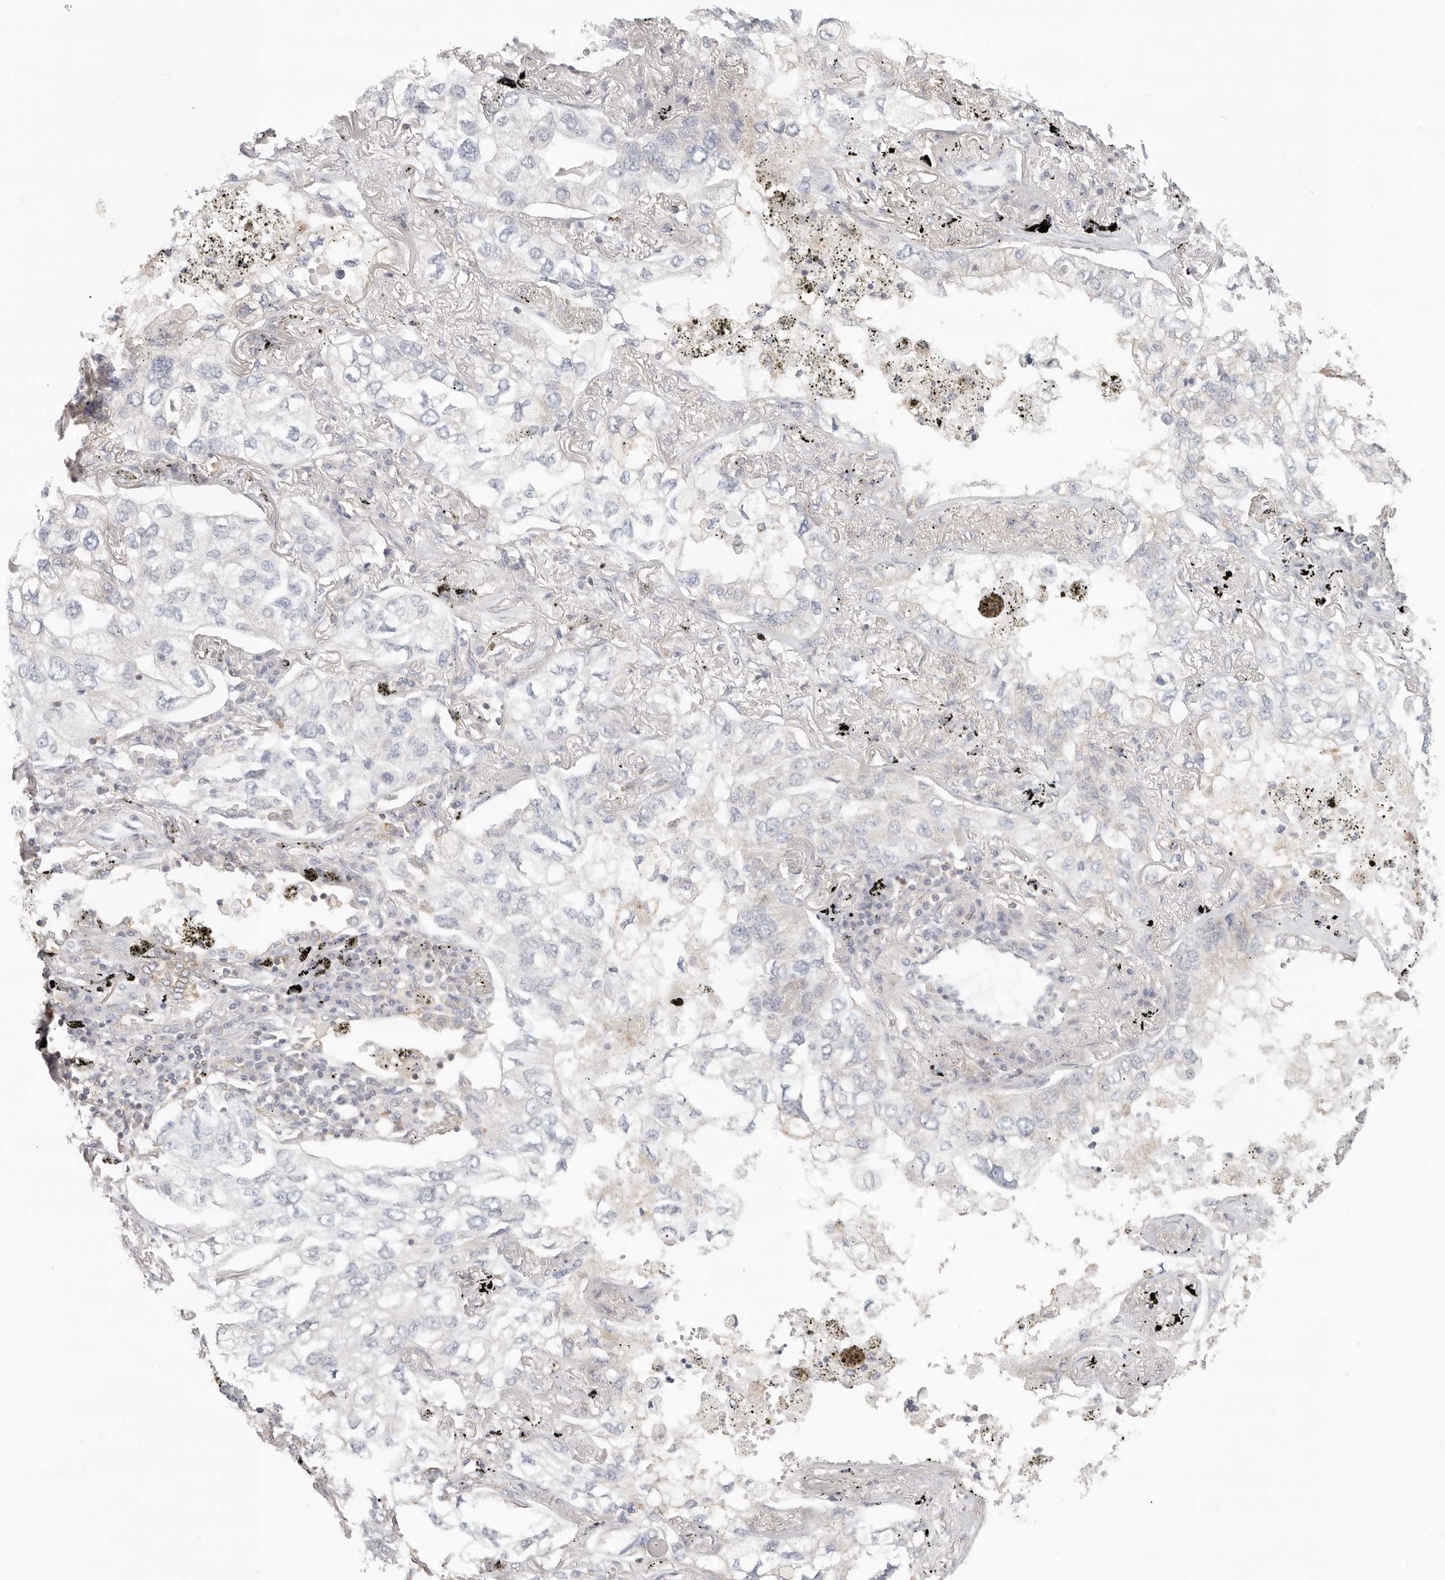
{"staining": {"intensity": "negative", "quantity": "none", "location": "none"}, "tissue": "lung cancer", "cell_type": "Tumor cells", "image_type": "cancer", "snomed": [{"axis": "morphology", "description": "Adenocarcinoma, NOS"}, {"axis": "topography", "description": "Lung"}], "caption": "DAB immunohistochemical staining of human adenocarcinoma (lung) shows no significant expression in tumor cells.", "gene": "ANXA9", "patient": {"sex": "male", "age": 65}}